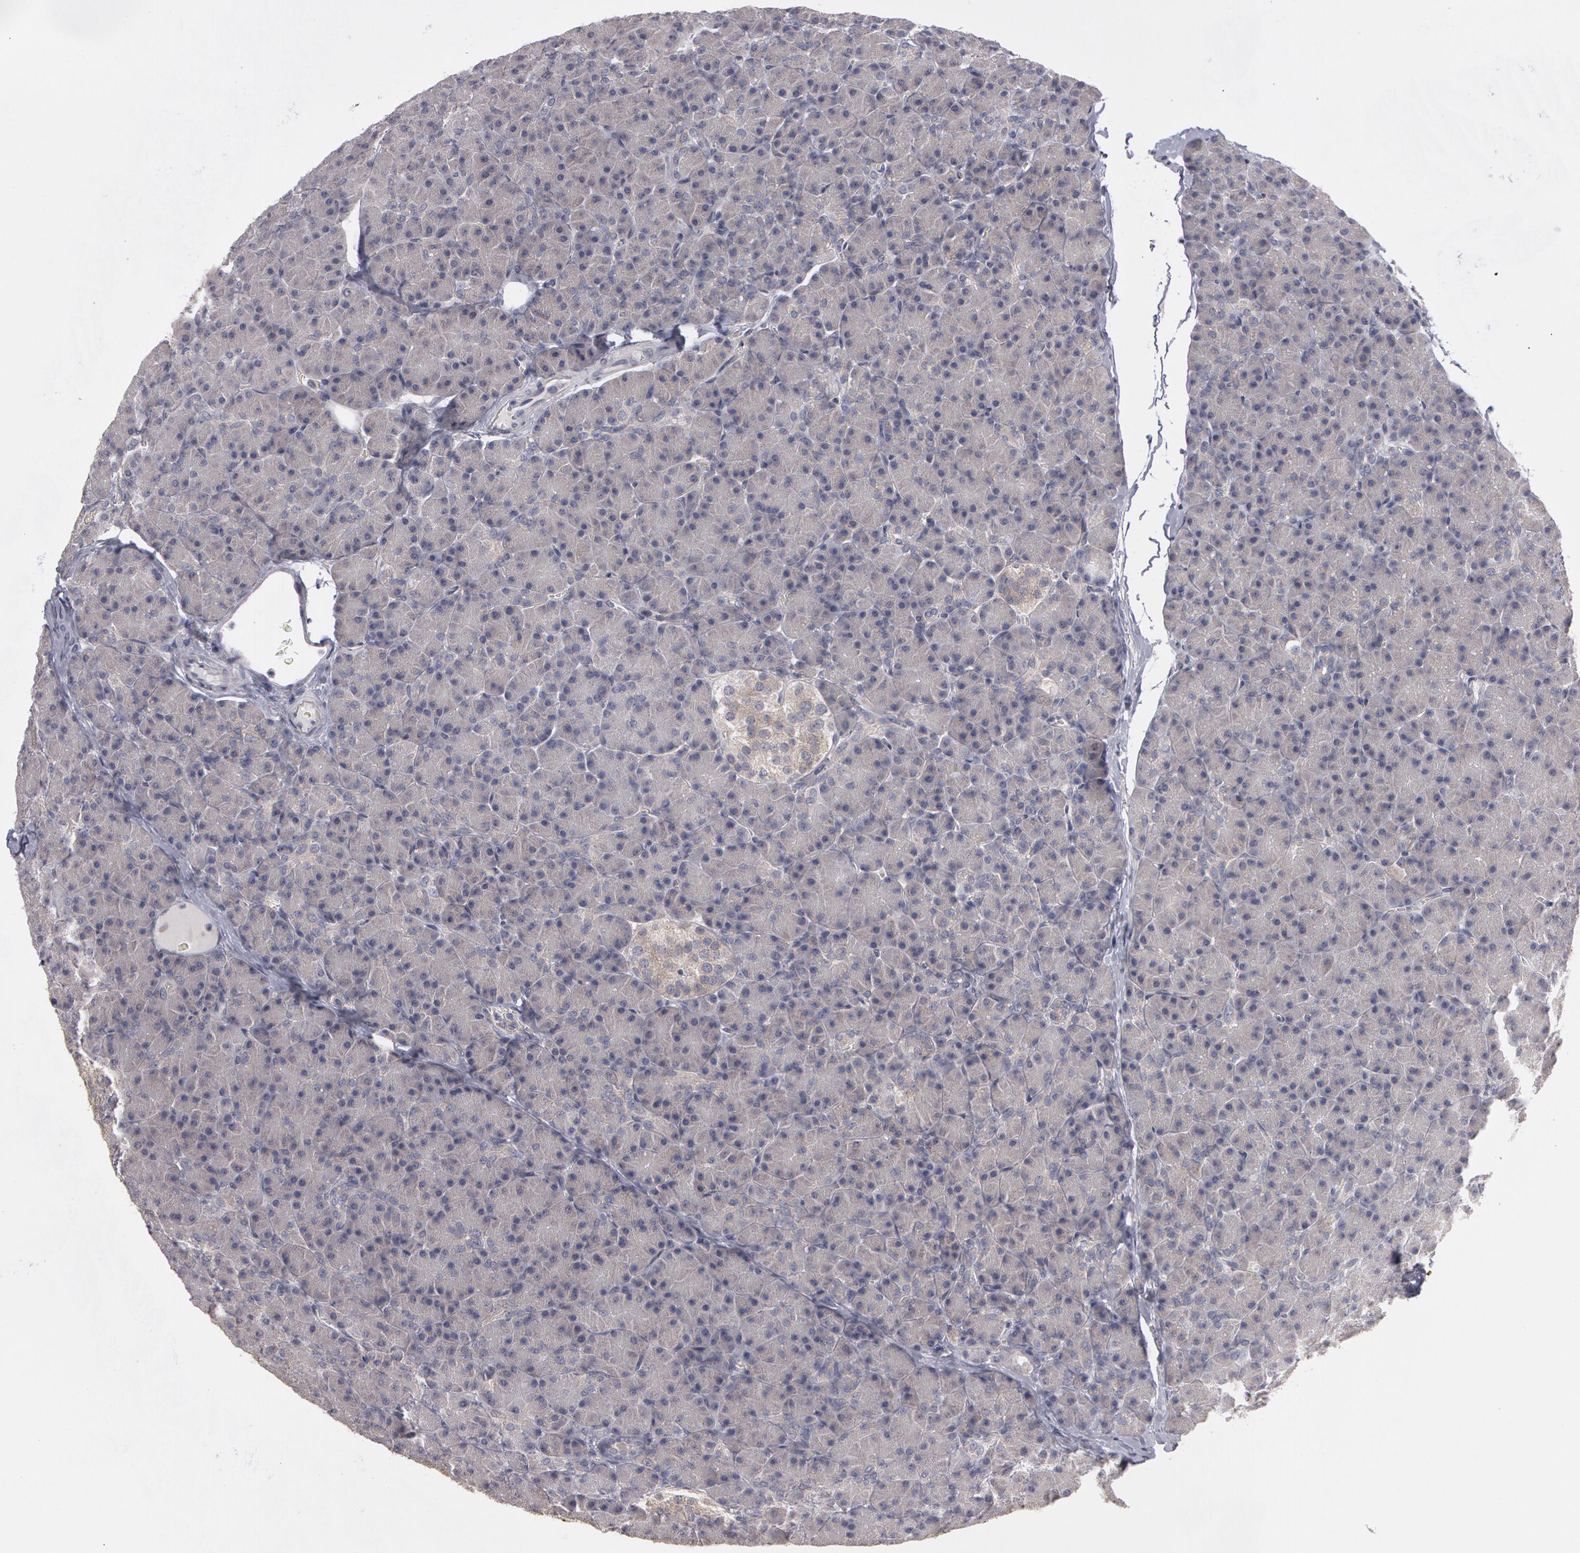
{"staining": {"intensity": "negative", "quantity": "none", "location": "none"}, "tissue": "pancreas", "cell_type": "Exocrine glandular cells", "image_type": "normal", "snomed": [{"axis": "morphology", "description": "Normal tissue, NOS"}, {"axis": "topography", "description": "Pancreas"}], "caption": "DAB (3,3'-diaminobenzidine) immunohistochemical staining of benign human pancreas demonstrates no significant expression in exocrine glandular cells. (DAB (3,3'-diaminobenzidine) immunohistochemistry (IHC) visualized using brightfield microscopy, high magnification).", "gene": "NEK9", "patient": {"sex": "female", "age": 43}}